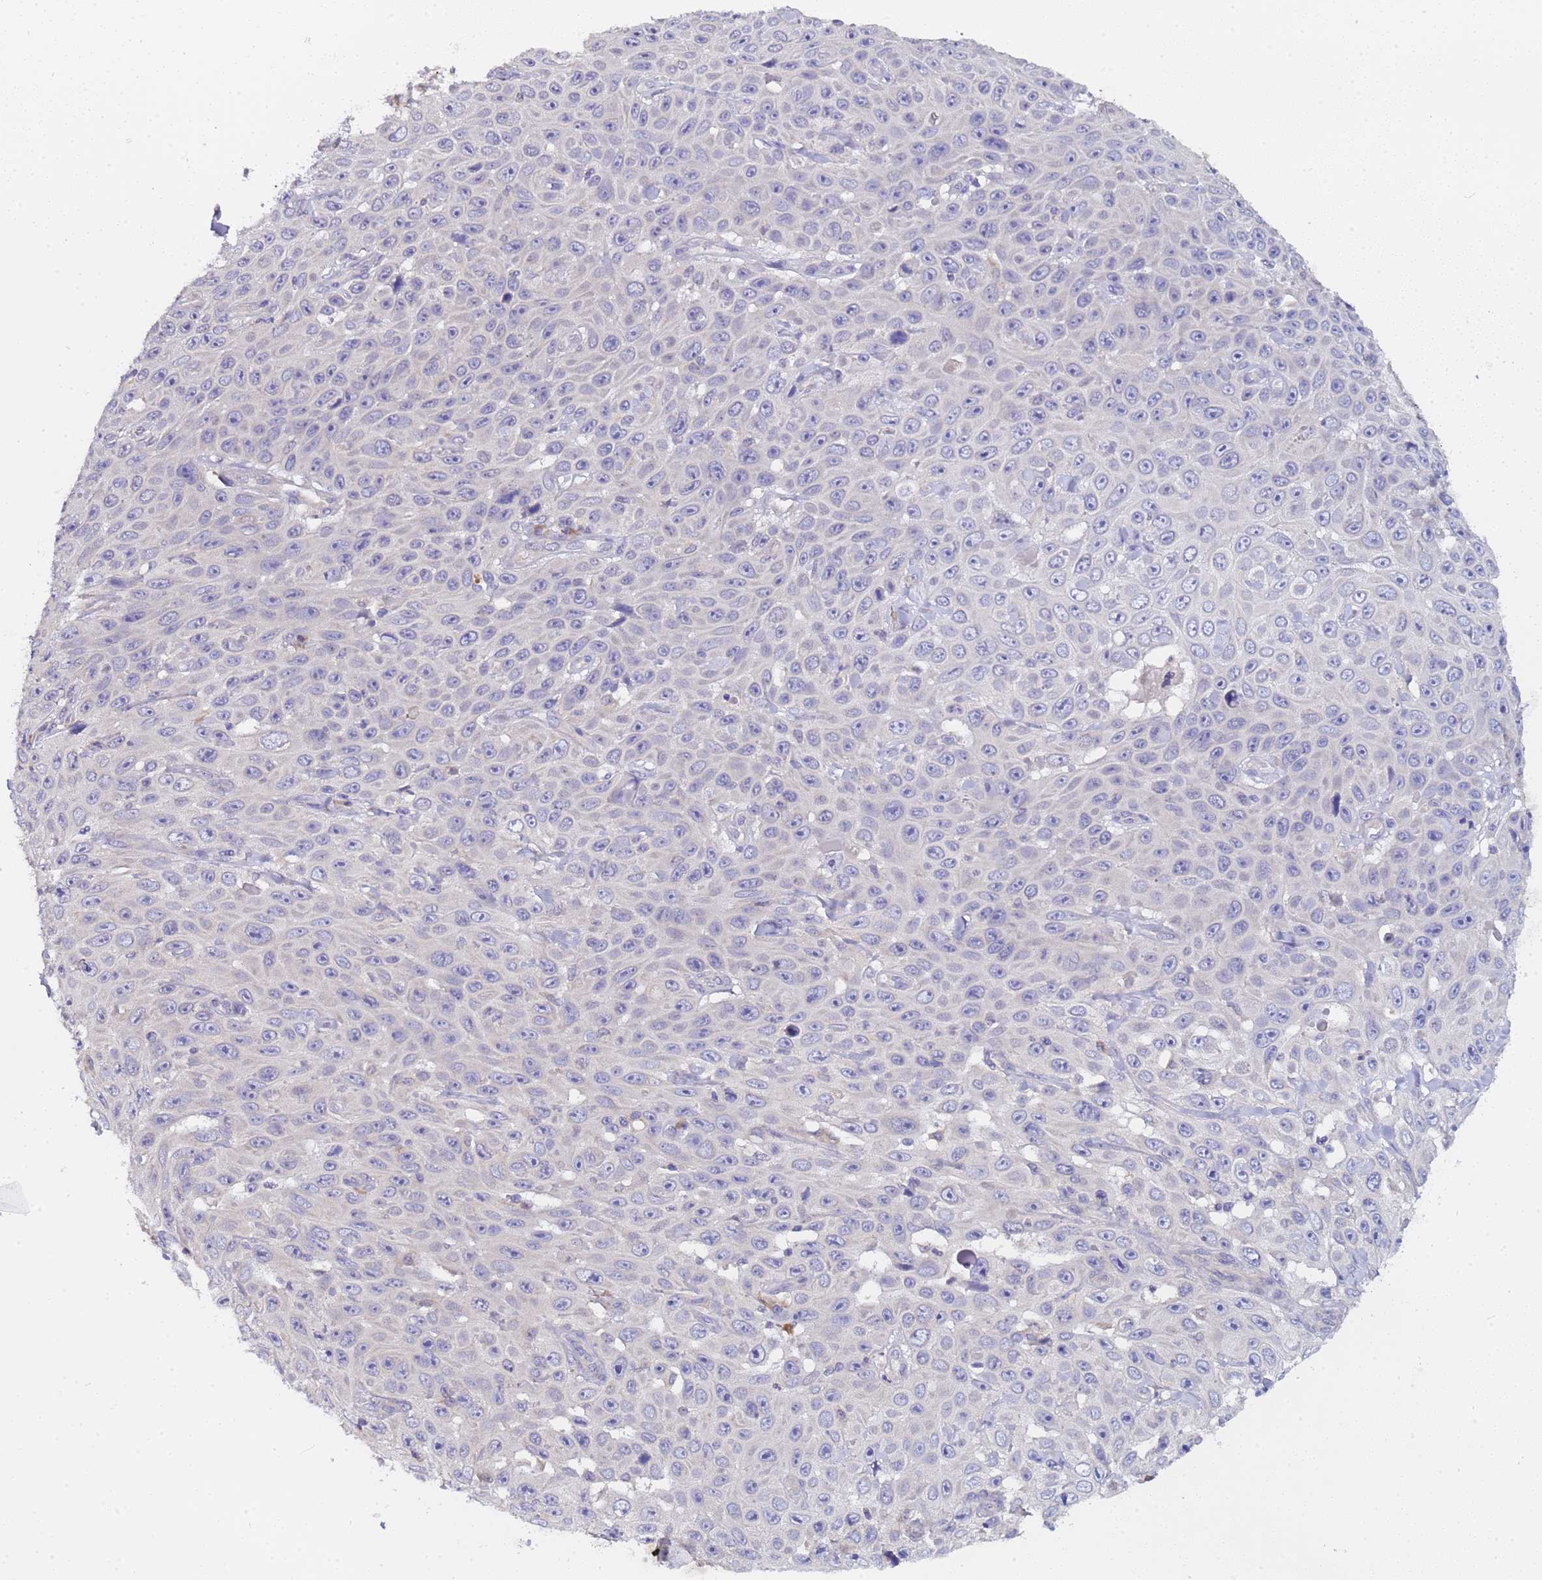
{"staining": {"intensity": "negative", "quantity": "none", "location": "none"}, "tissue": "skin cancer", "cell_type": "Tumor cells", "image_type": "cancer", "snomed": [{"axis": "morphology", "description": "Squamous cell carcinoma, NOS"}, {"axis": "topography", "description": "Skin"}], "caption": "IHC photomicrograph of neoplastic tissue: skin squamous cell carcinoma stained with DAB exhibits no significant protein staining in tumor cells.", "gene": "ELMOD2", "patient": {"sex": "male", "age": 82}}